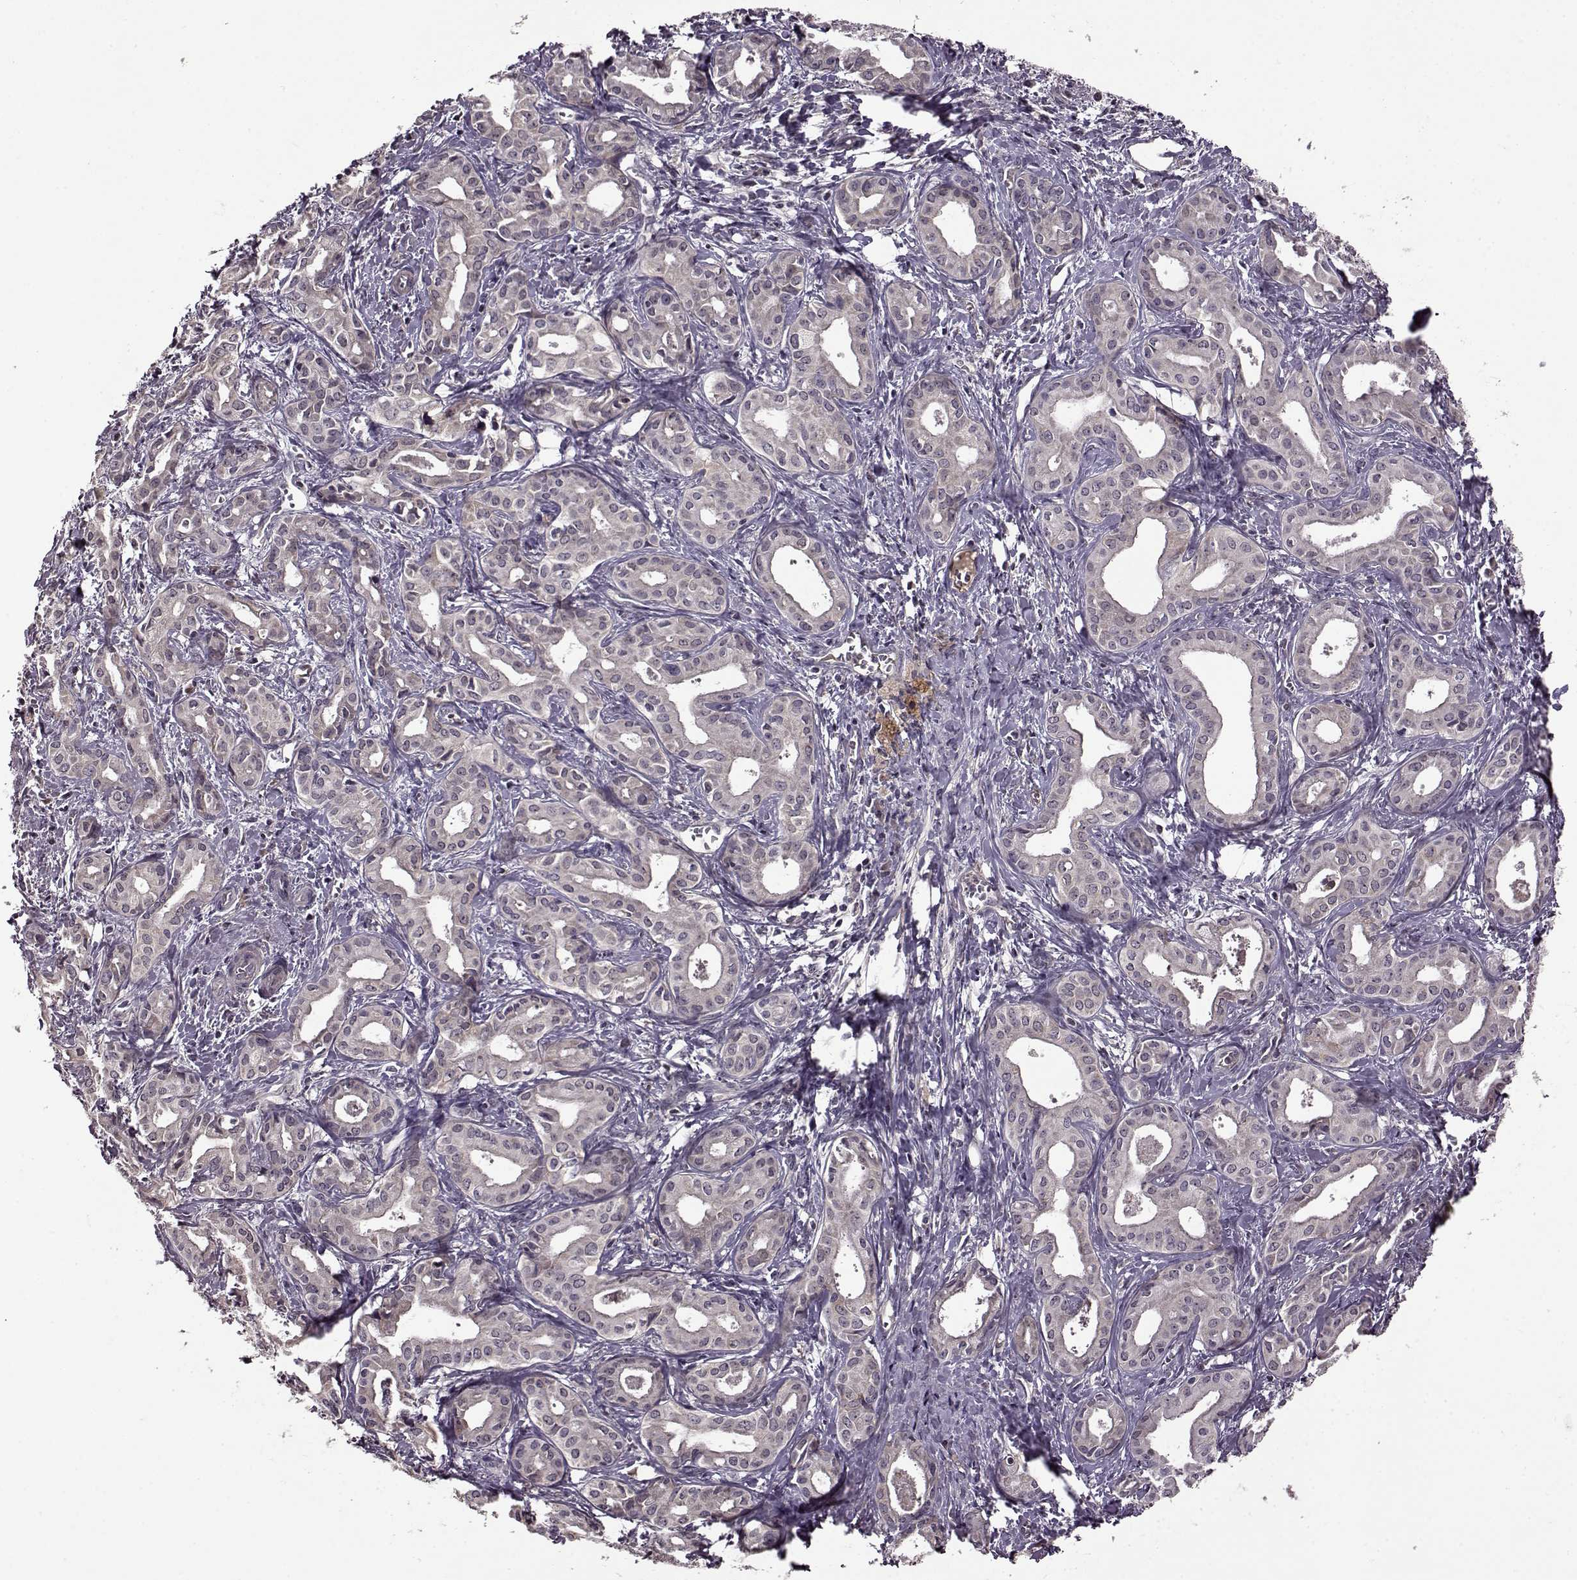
{"staining": {"intensity": "negative", "quantity": "none", "location": "none"}, "tissue": "liver cancer", "cell_type": "Tumor cells", "image_type": "cancer", "snomed": [{"axis": "morphology", "description": "Cholangiocarcinoma"}, {"axis": "topography", "description": "Liver"}], "caption": "This is an immunohistochemistry (IHC) image of liver cholangiocarcinoma. There is no staining in tumor cells.", "gene": "MAIP1", "patient": {"sex": "female", "age": 65}}